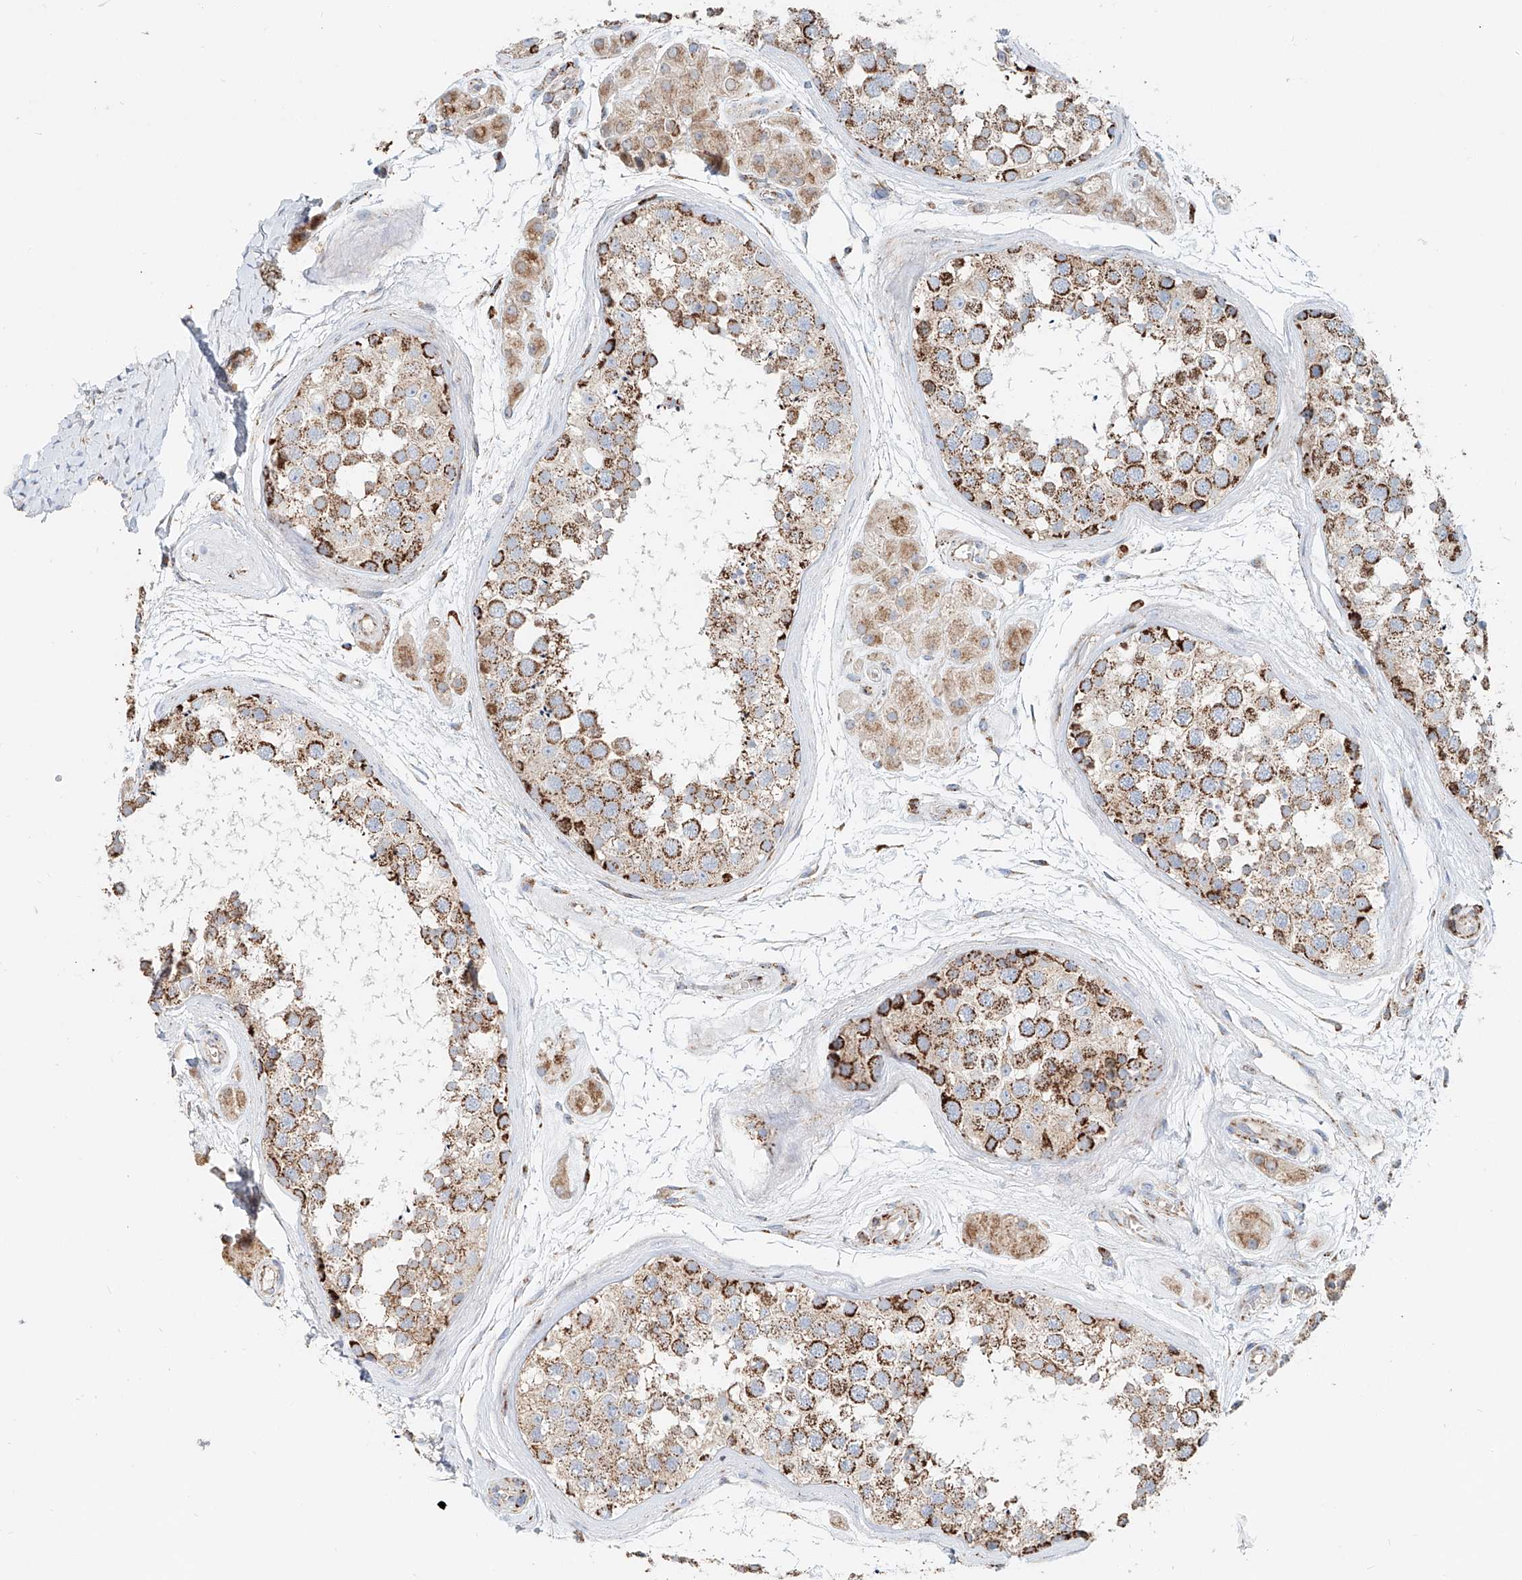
{"staining": {"intensity": "moderate", "quantity": ">75%", "location": "cytoplasmic/membranous"}, "tissue": "testis", "cell_type": "Cells in seminiferous ducts", "image_type": "normal", "snomed": [{"axis": "morphology", "description": "Normal tissue, NOS"}, {"axis": "topography", "description": "Testis"}], "caption": "Protein staining of normal testis demonstrates moderate cytoplasmic/membranous positivity in about >75% of cells in seminiferous ducts. (Stains: DAB (3,3'-diaminobenzidine) in brown, nuclei in blue, Microscopy: brightfield microscopy at high magnification).", "gene": "CARD10", "patient": {"sex": "male", "age": 56}}